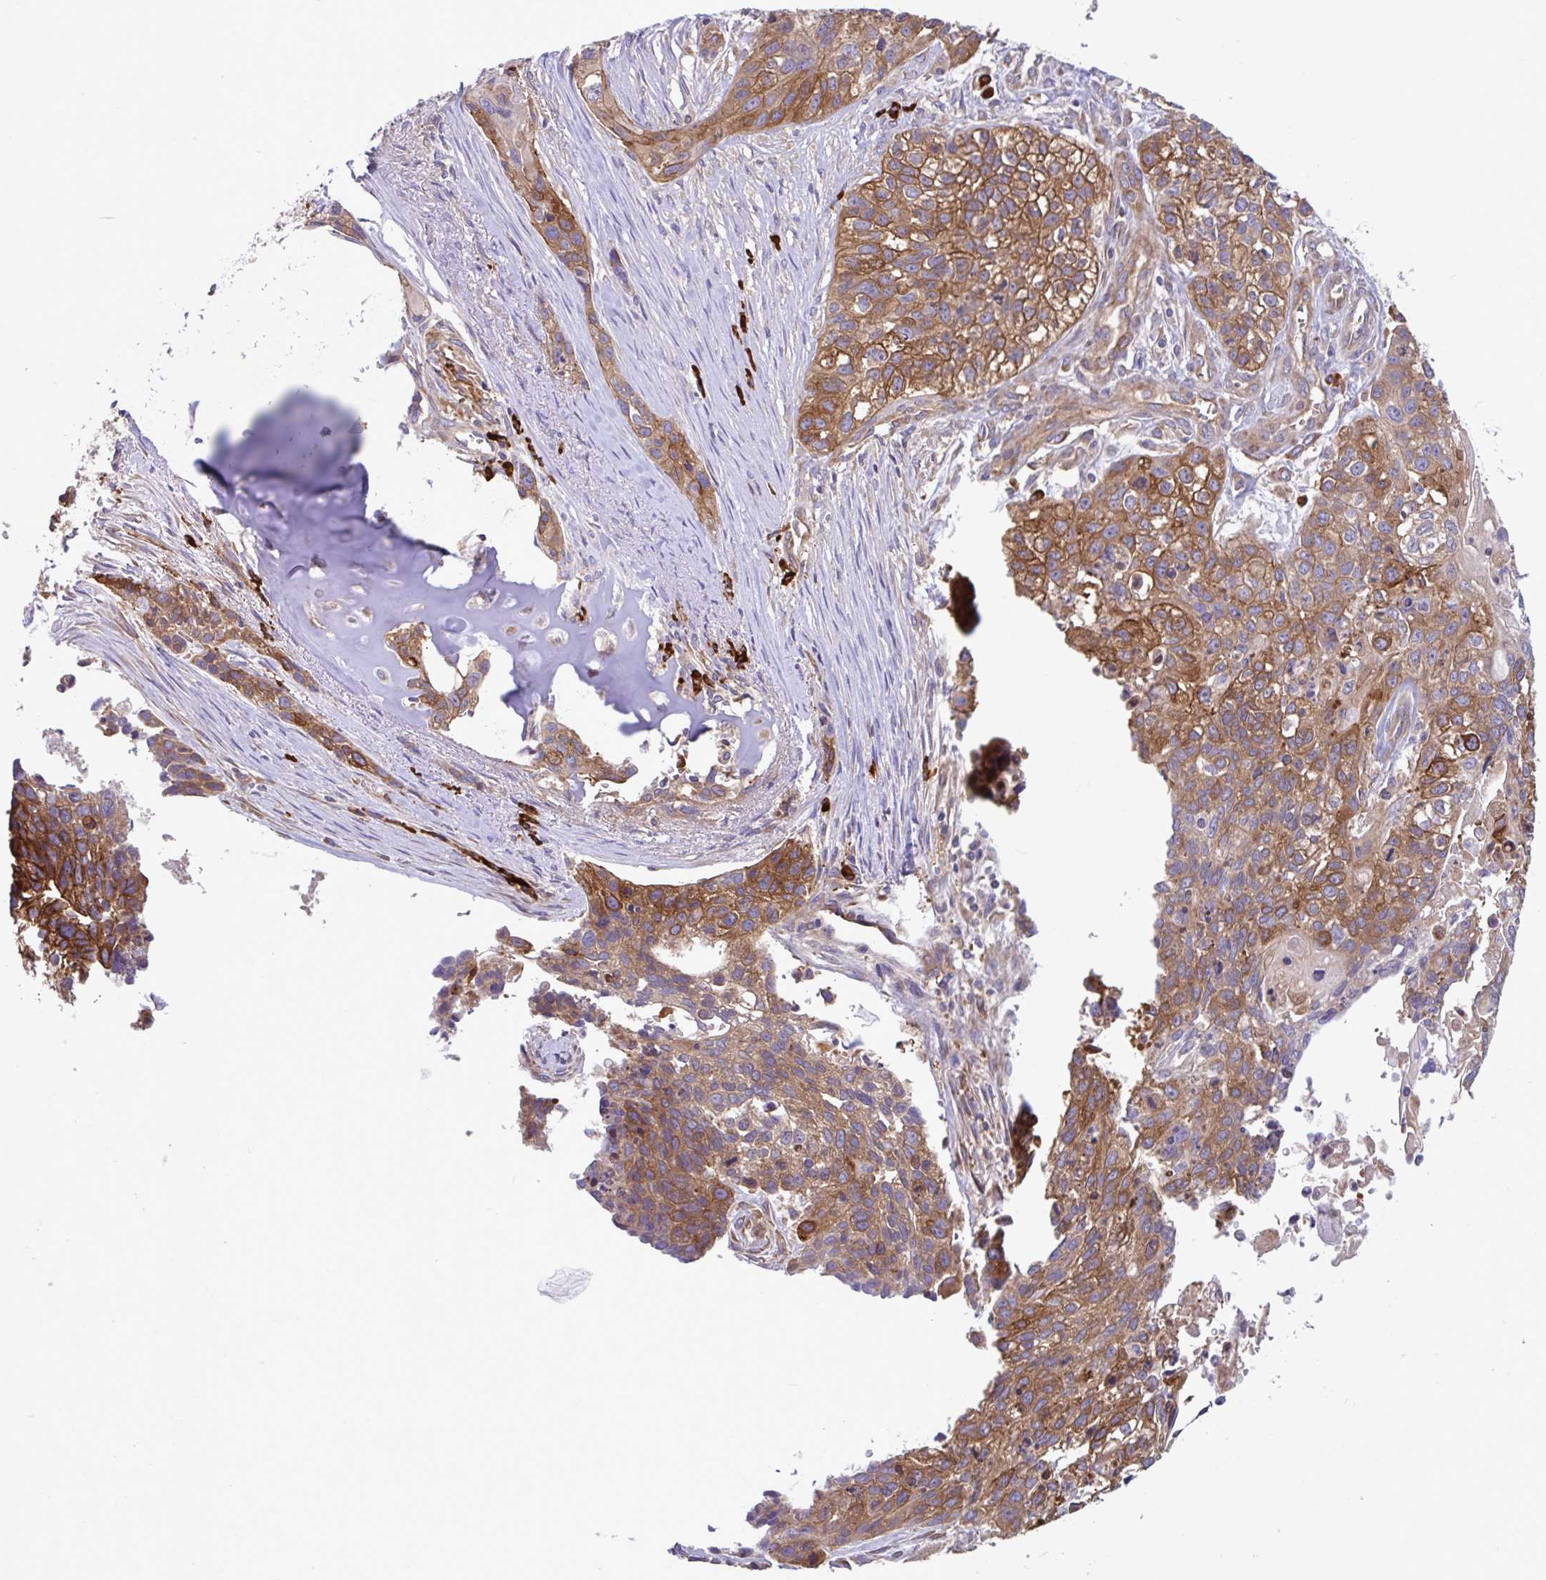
{"staining": {"intensity": "moderate", "quantity": ">75%", "location": "cytoplasmic/membranous"}, "tissue": "lung cancer", "cell_type": "Tumor cells", "image_type": "cancer", "snomed": [{"axis": "morphology", "description": "Squamous cell carcinoma, NOS"}, {"axis": "topography", "description": "Lung"}], "caption": "Approximately >75% of tumor cells in squamous cell carcinoma (lung) exhibit moderate cytoplasmic/membranous protein expression as visualized by brown immunohistochemical staining.", "gene": "YARS2", "patient": {"sex": "male", "age": 74}}